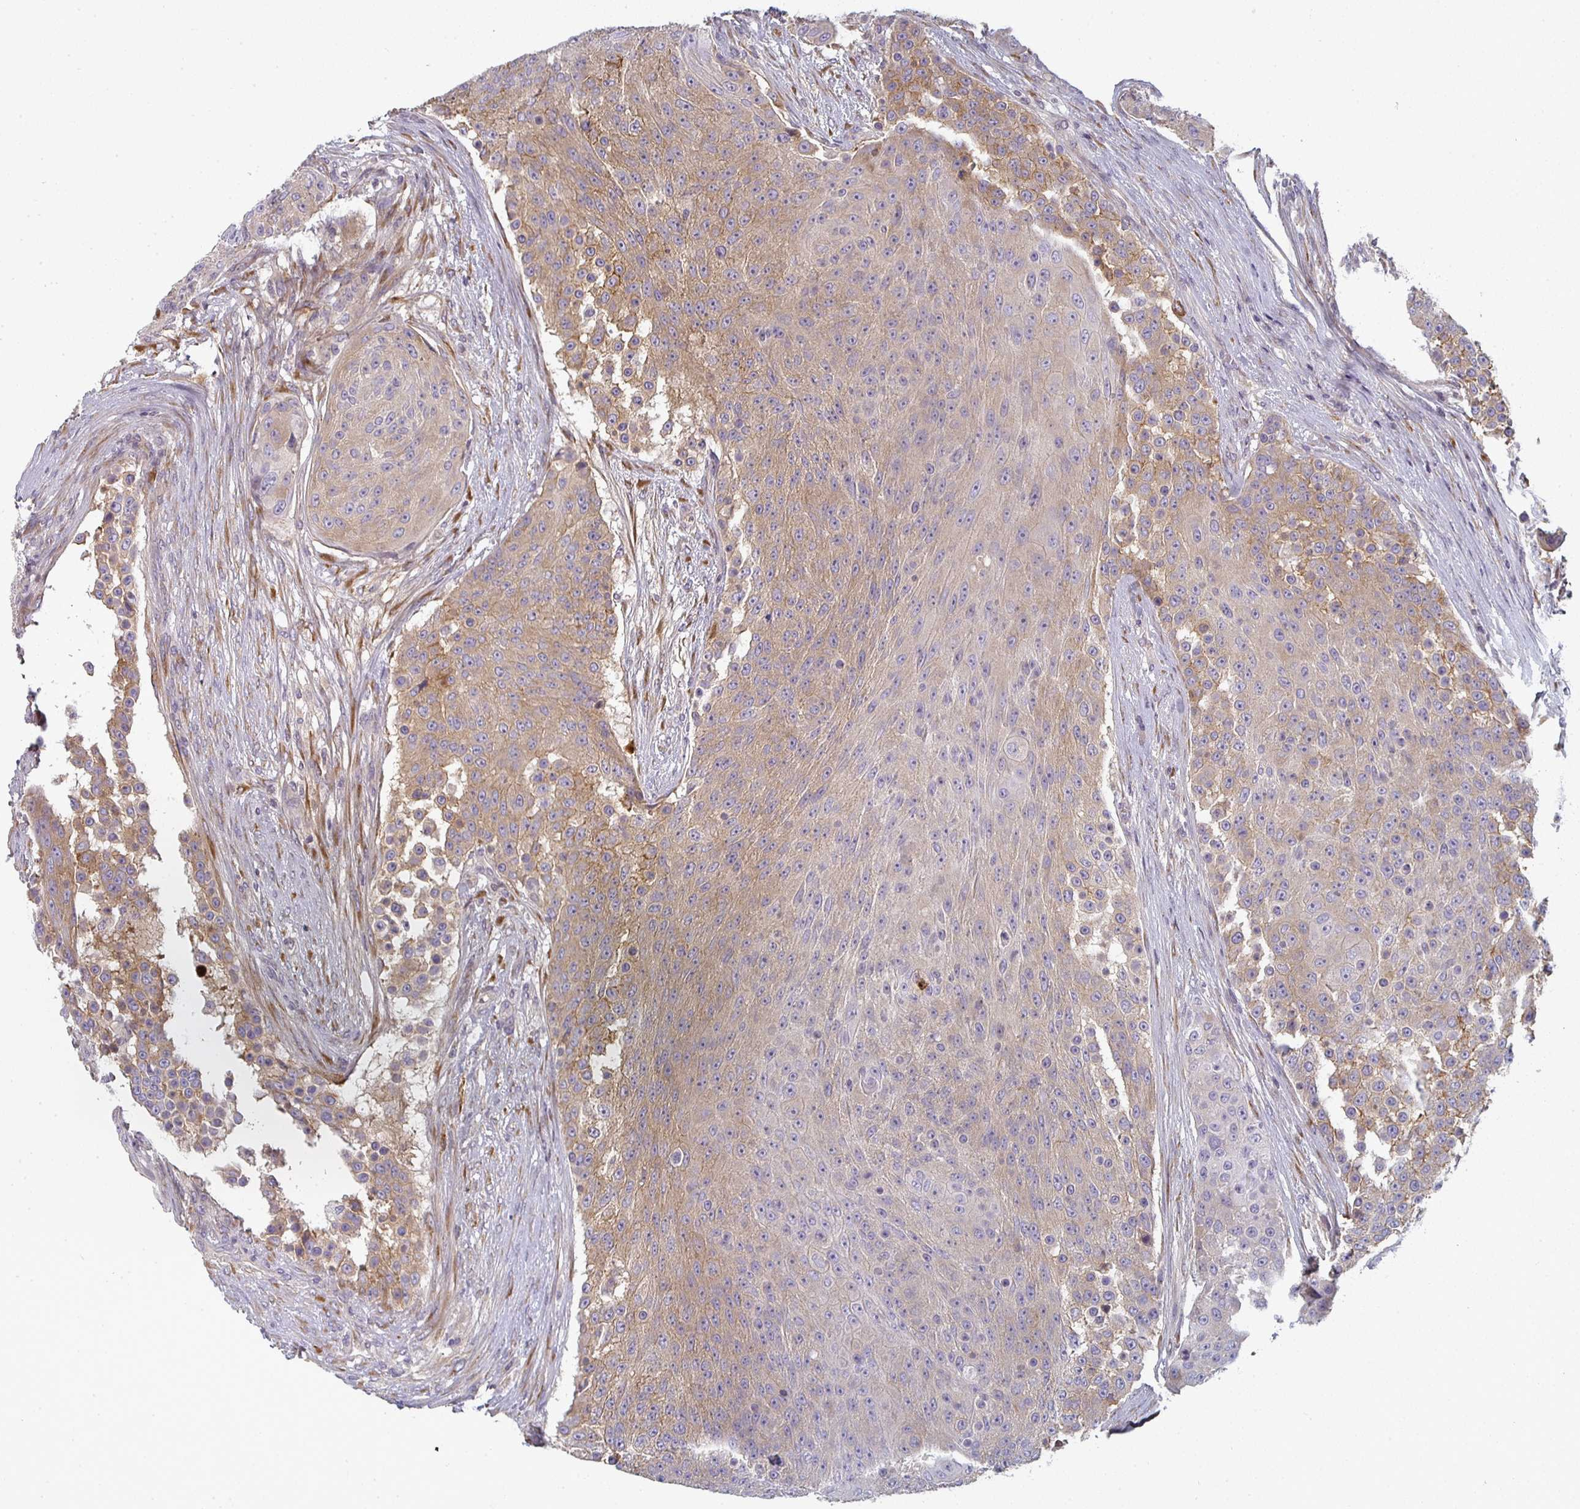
{"staining": {"intensity": "moderate", "quantity": "25%-75%", "location": "cytoplasmic/membranous"}, "tissue": "urothelial cancer", "cell_type": "Tumor cells", "image_type": "cancer", "snomed": [{"axis": "morphology", "description": "Urothelial carcinoma, High grade"}, {"axis": "topography", "description": "Urinary bladder"}], "caption": "The immunohistochemical stain highlights moderate cytoplasmic/membranous positivity in tumor cells of urothelial cancer tissue. (brown staining indicates protein expression, while blue staining denotes nuclei).", "gene": "CTHRC1", "patient": {"sex": "female", "age": 63}}